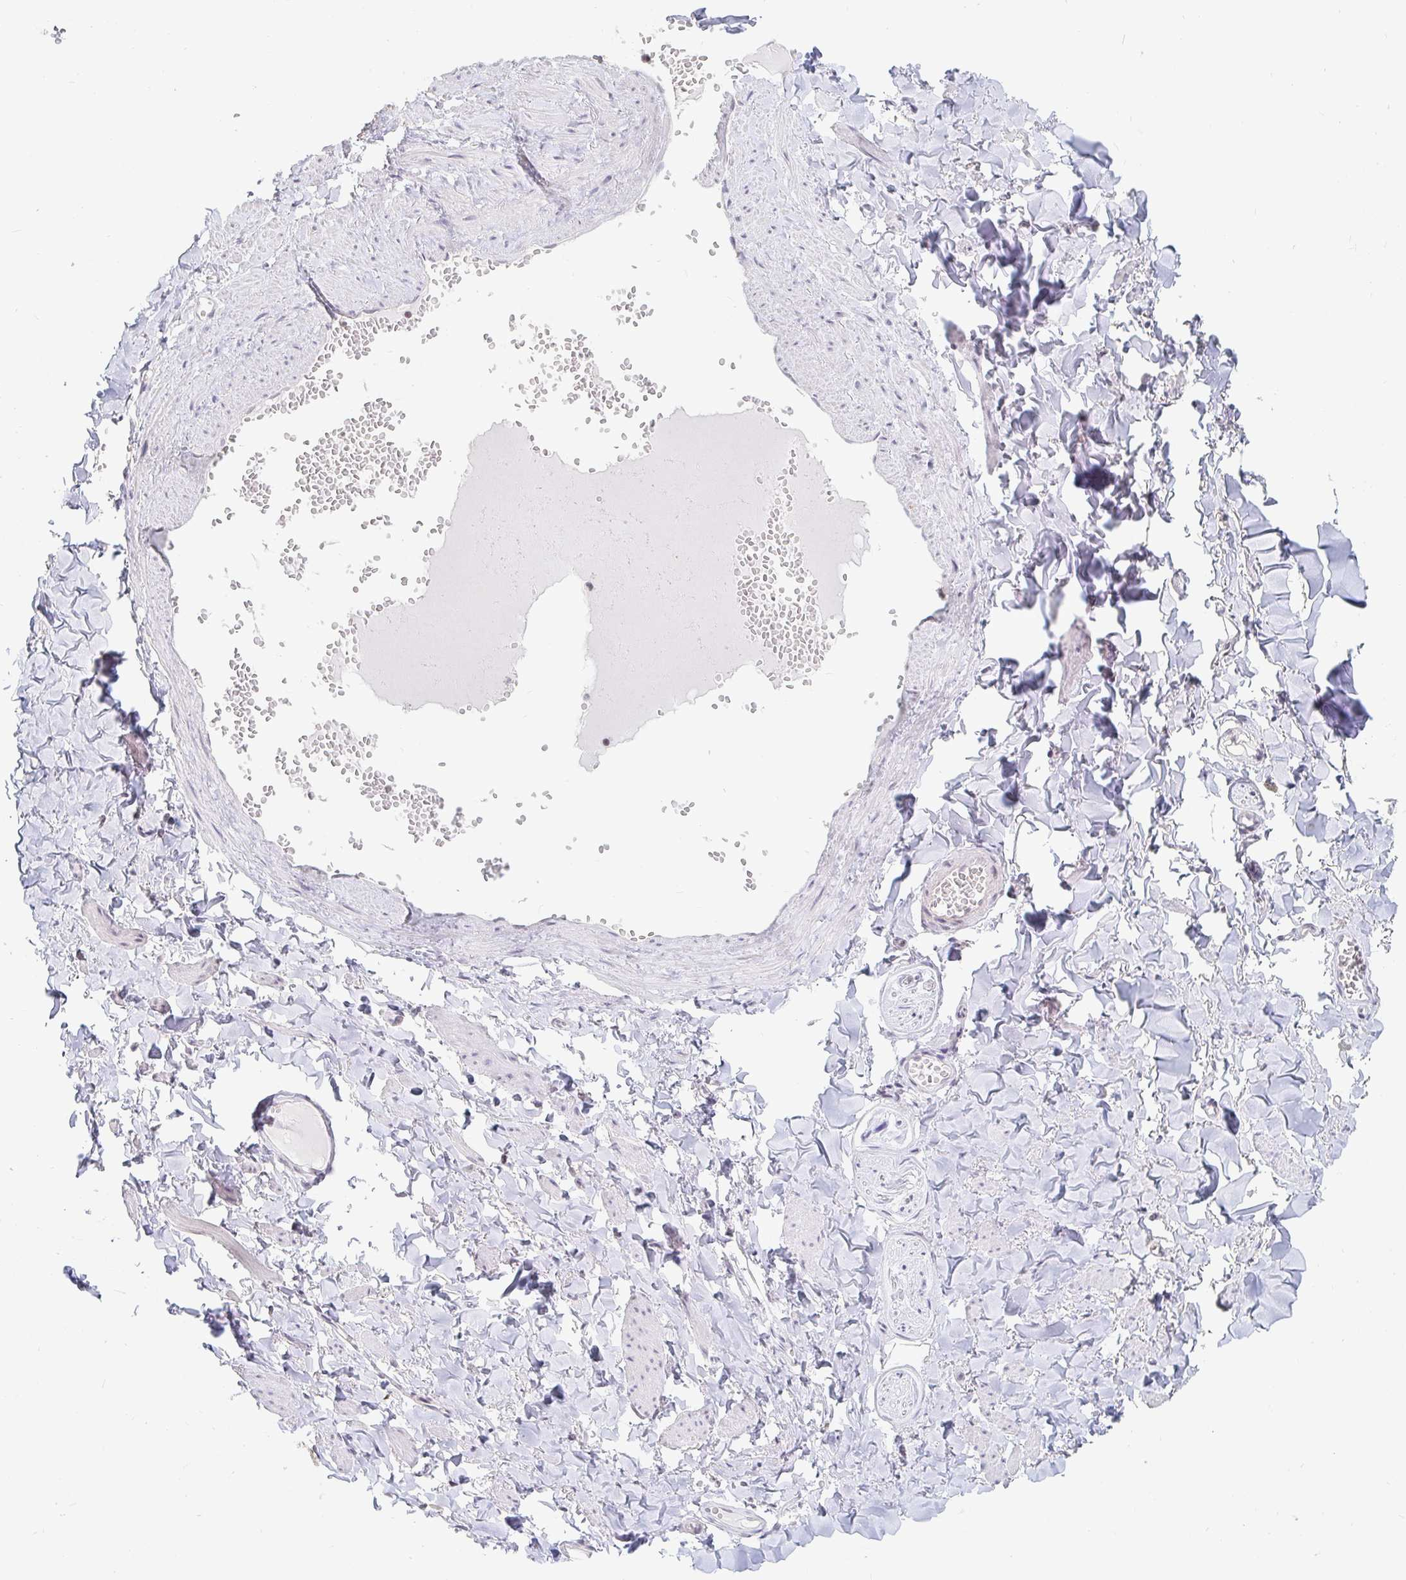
{"staining": {"intensity": "weak", "quantity": ">75%", "location": "cytoplasmic/membranous,nuclear"}, "tissue": "adipose tissue", "cell_type": "Adipocytes", "image_type": "normal", "snomed": [{"axis": "morphology", "description": "Normal tissue, NOS"}, {"axis": "topography", "description": "Vulva"}, {"axis": "topography", "description": "Peripheral nerve tissue"}], "caption": "An immunohistochemistry (IHC) histopathology image of benign tissue is shown. Protein staining in brown labels weak cytoplasmic/membranous,nuclear positivity in adipose tissue within adipocytes.", "gene": "NME9", "patient": {"sex": "female", "age": 66}}